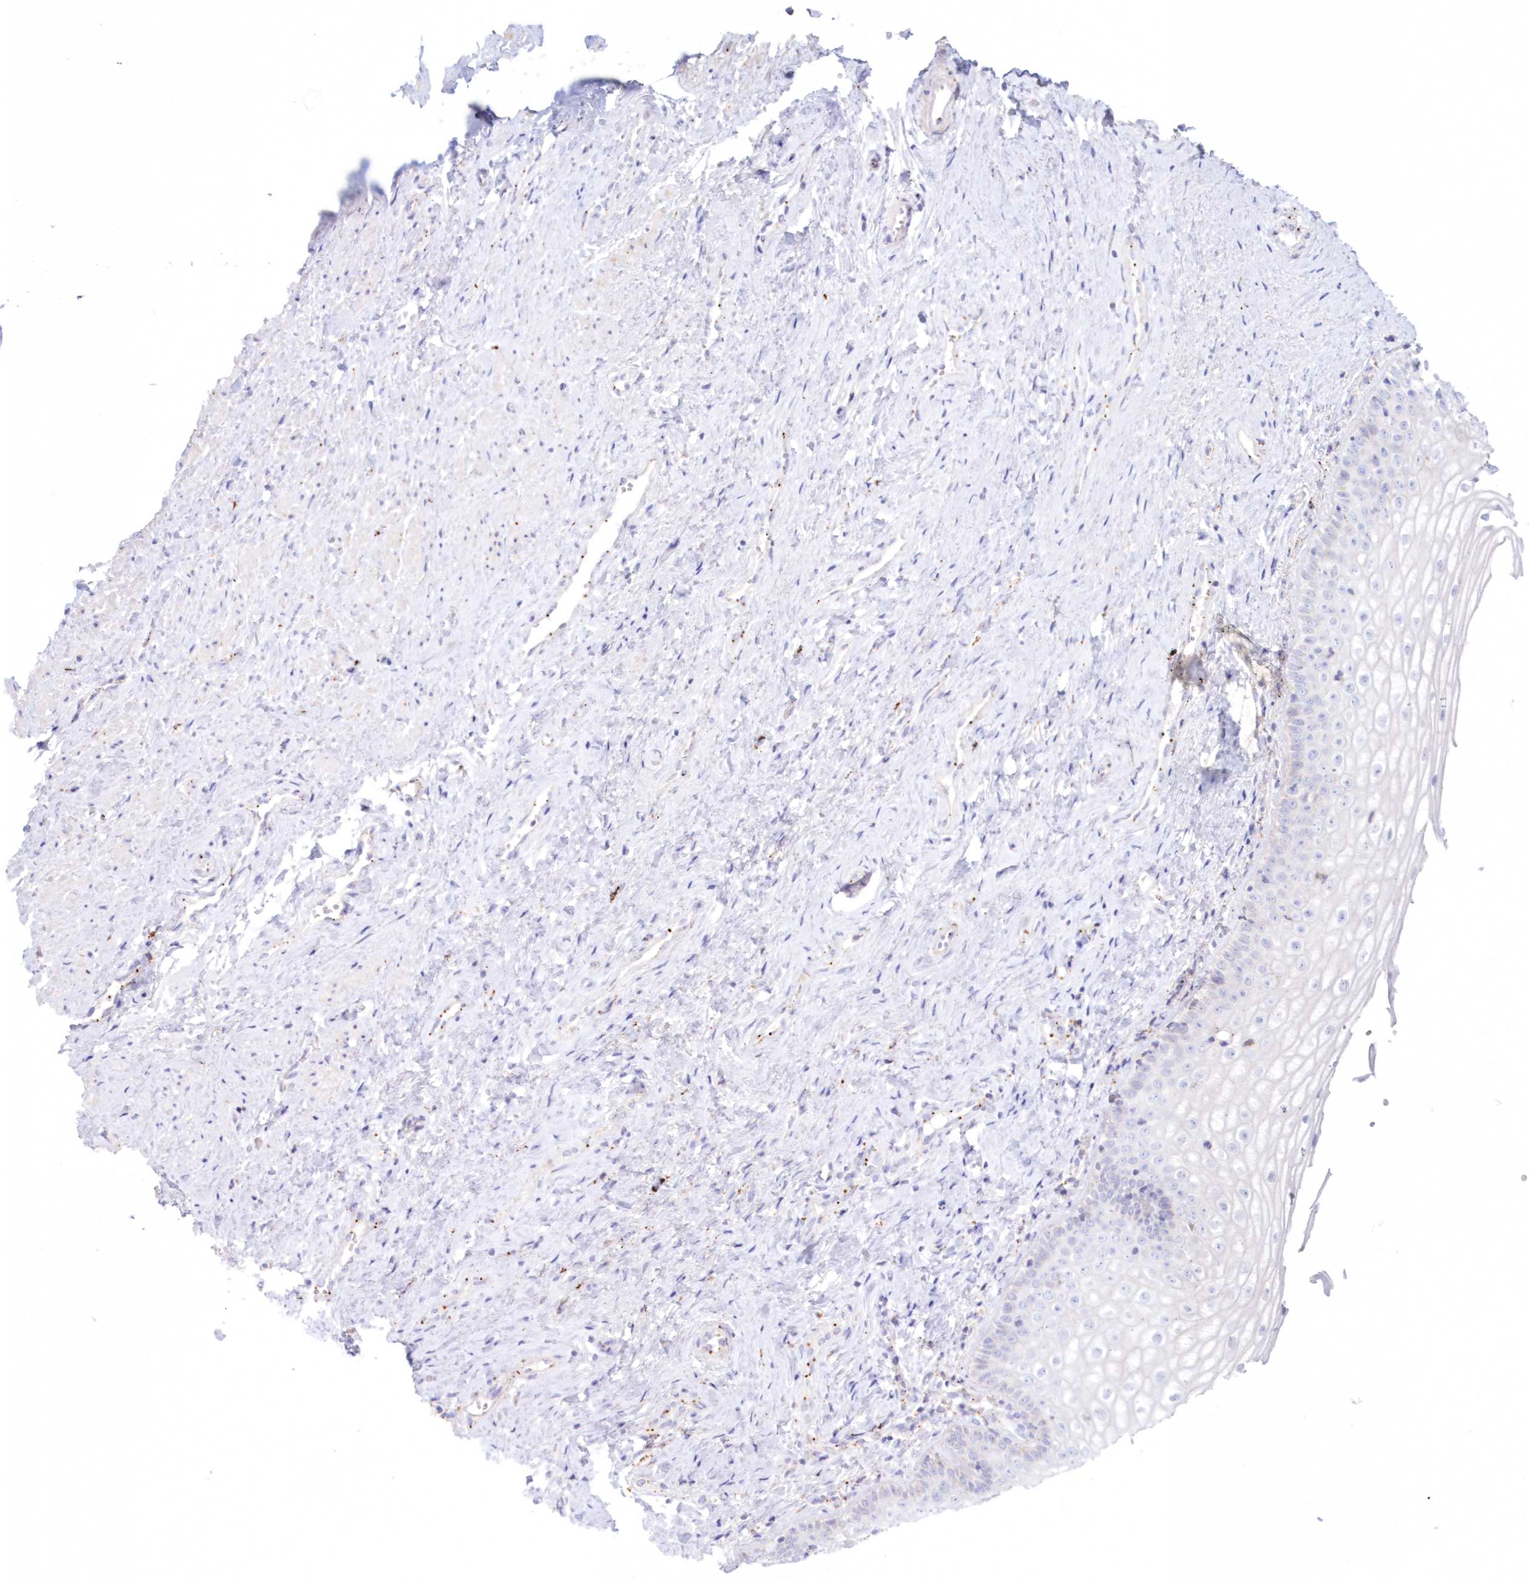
{"staining": {"intensity": "negative", "quantity": "none", "location": "none"}, "tissue": "vagina", "cell_type": "Squamous epithelial cells", "image_type": "normal", "snomed": [{"axis": "morphology", "description": "Normal tissue, NOS"}, {"axis": "topography", "description": "Vagina"}], "caption": "High power microscopy histopathology image of an immunohistochemistry (IHC) image of normal vagina, revealing no significant expression in squamous epithelial cells. (DAB (3,3'-diaminobenzidine) IHC, high magnification).", "gene": "TPP1", "patient": {"sex": "female", "age": 46}}